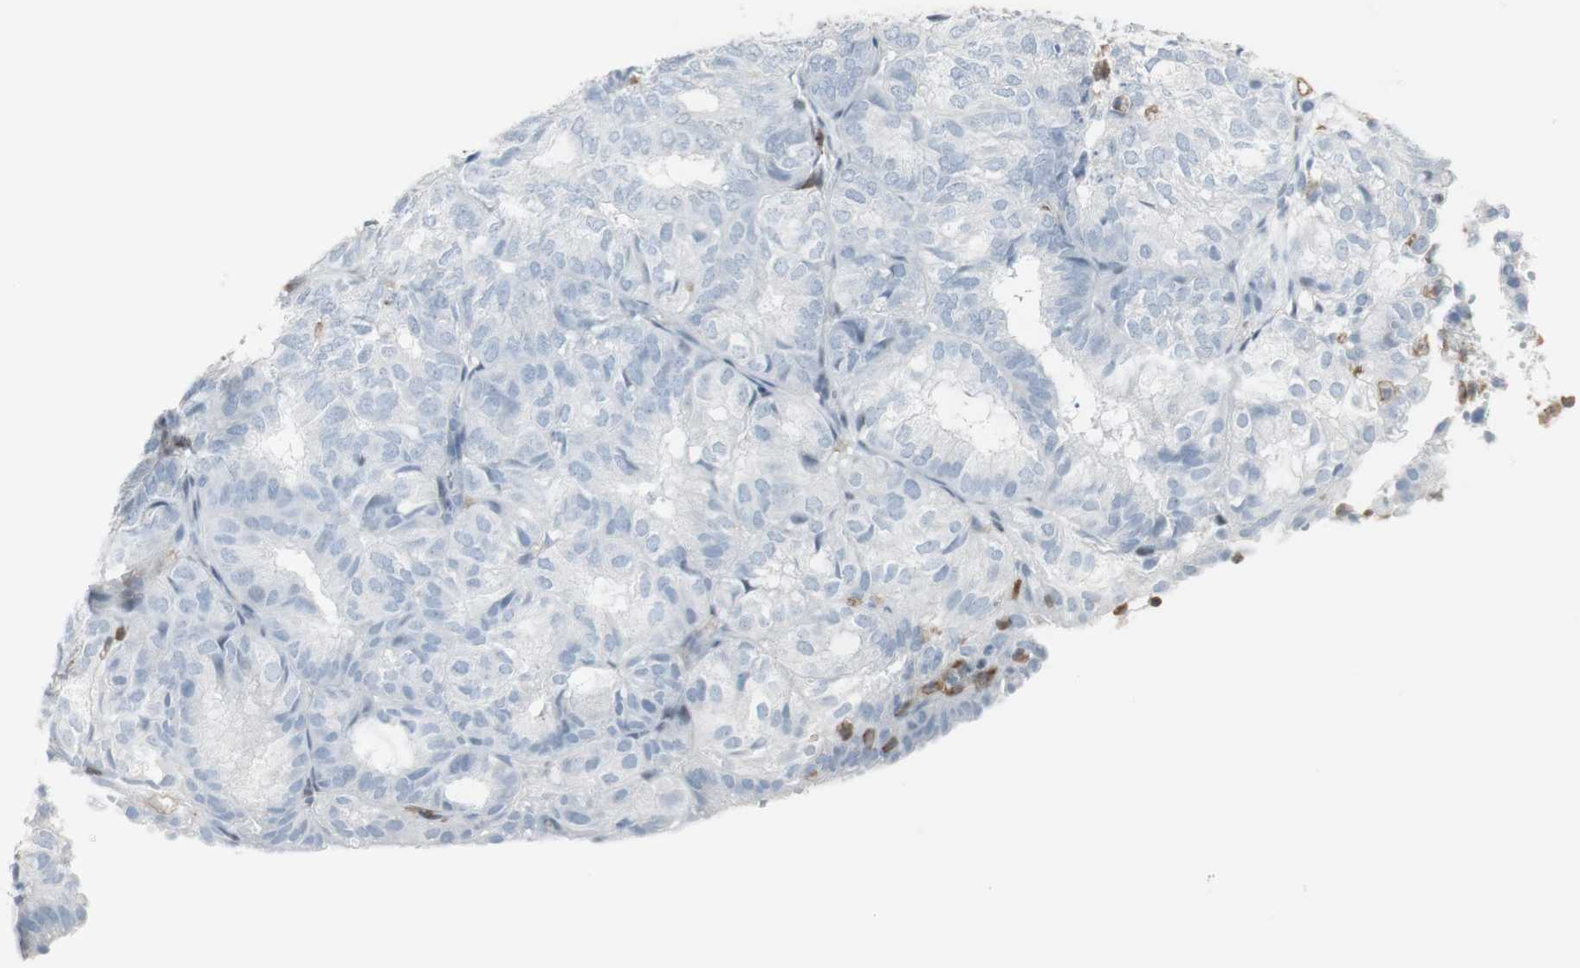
{"staining": {"intensity": "negative", "quantity": "none", "location": "none"}, "tissue": "endometrial cancer", "cell_type": "Tumor cells", "image_type": "cancer", "snomed": [{"axis": "morphology", "description": "Adenocarcinoma, NOS"}, {"axis": "topography", "description": "Uterus"}], "caption": "DAB immunohistochemical staining of endometrial cancer (adenocarcinoma) exhibits no significant staining in tumor cells. Brightfield microscopy of IHC stained with DAB (brown) and hematoxylin (blue), captured at high magnification.", "gene": "NRG1", "patient": {"sex": "female", "age": 60}}